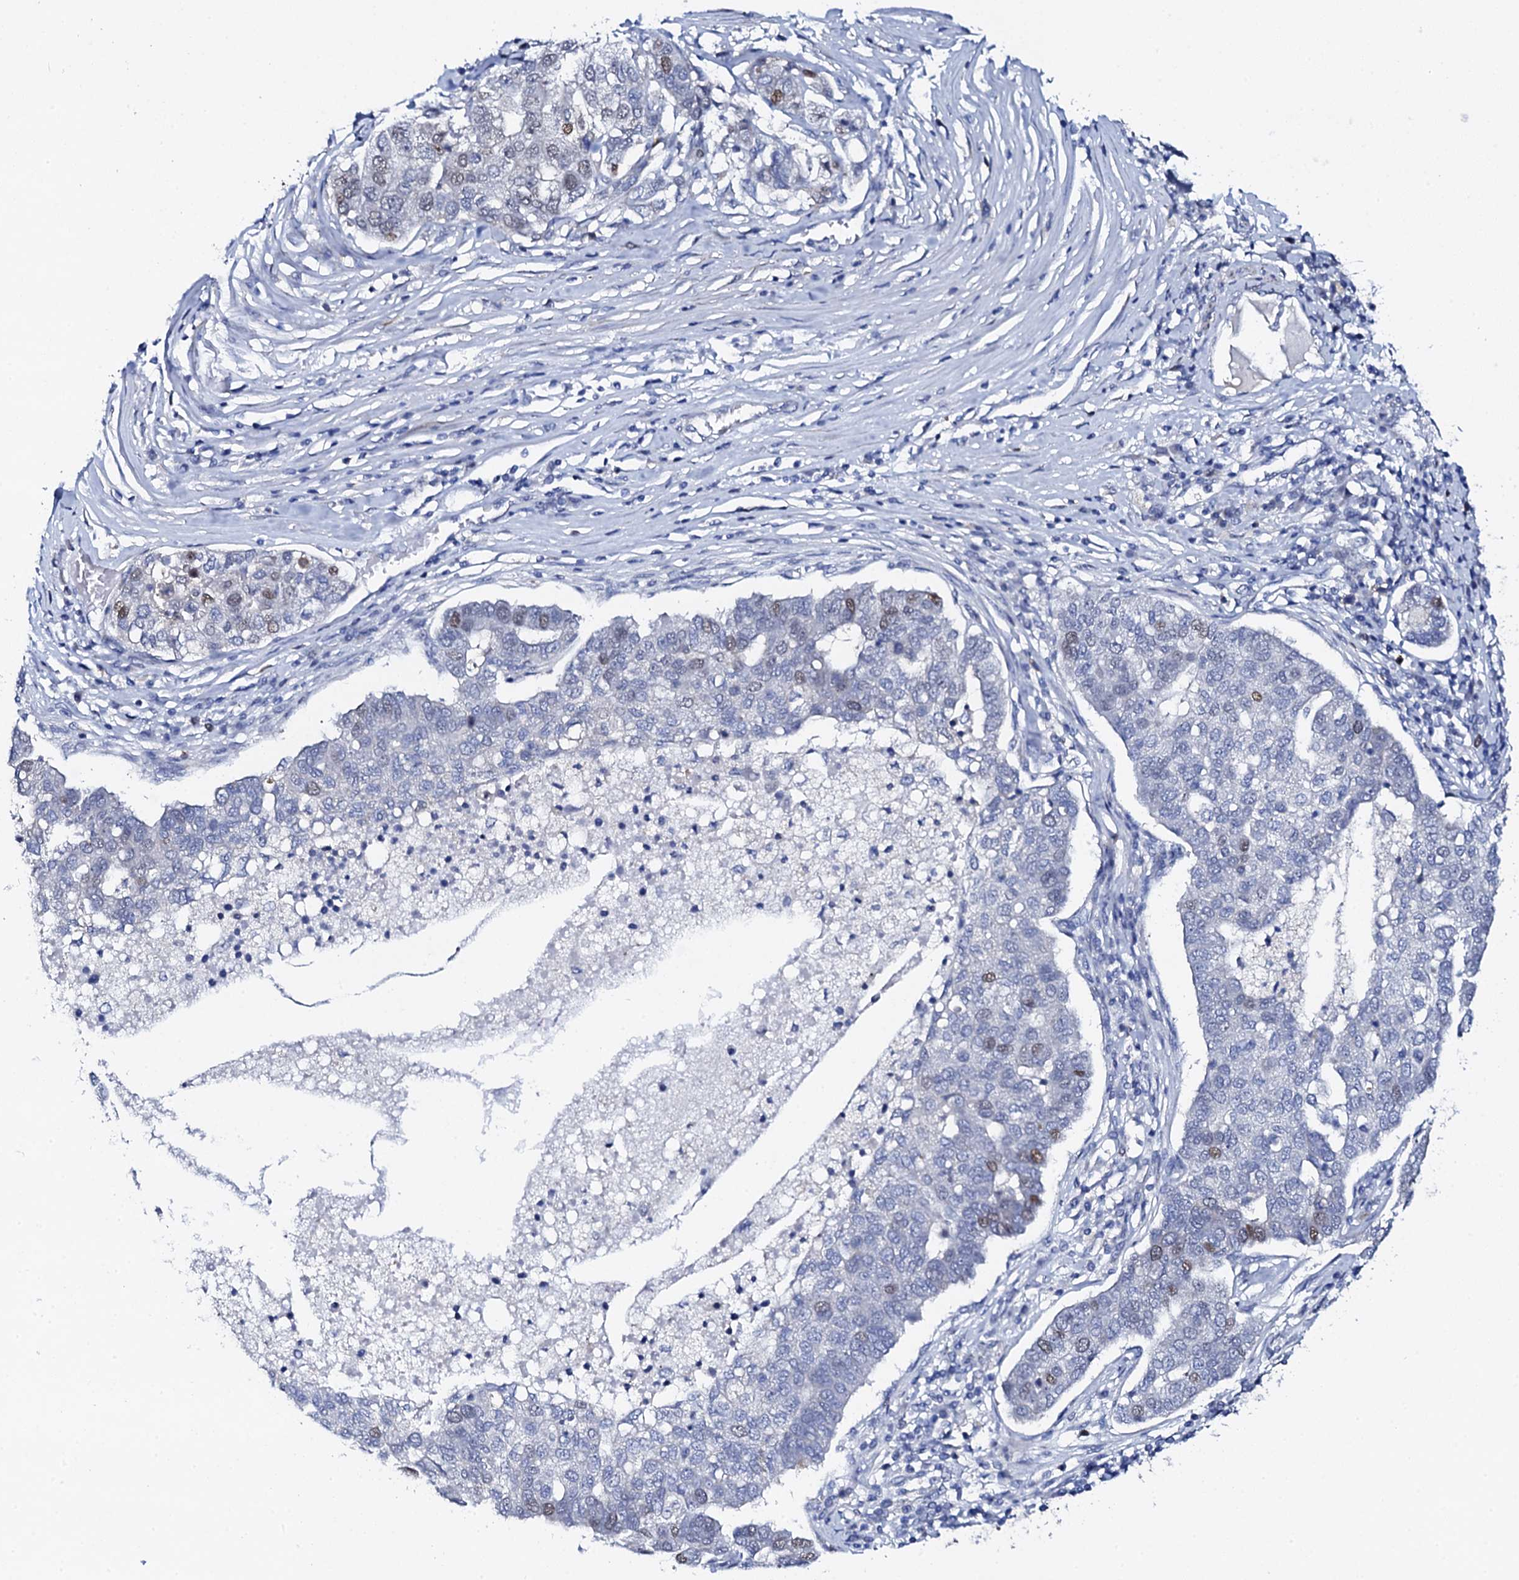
{"staining": {"intensity": "weak", "quantity": "25%-75%", "location": "nuclear"}, "tissue": "pancreatic cancer", "cell_type": "Tumor cells", "image_type": "cancer", "snomed": [{"axis": "morphology", "description": "Adenocarcinoma, NOS"}, {"axis": "topography", "description": "Pancreas"}], "caption": "Pancreatic cancer (adenocarcinoma) was stained to show a protein in brown. There is low levels of weak nuclear staining in about 25%-75% of tumor cells.", "gene": "NUDT13", "patient": {"sex": "female", "age": 61}}